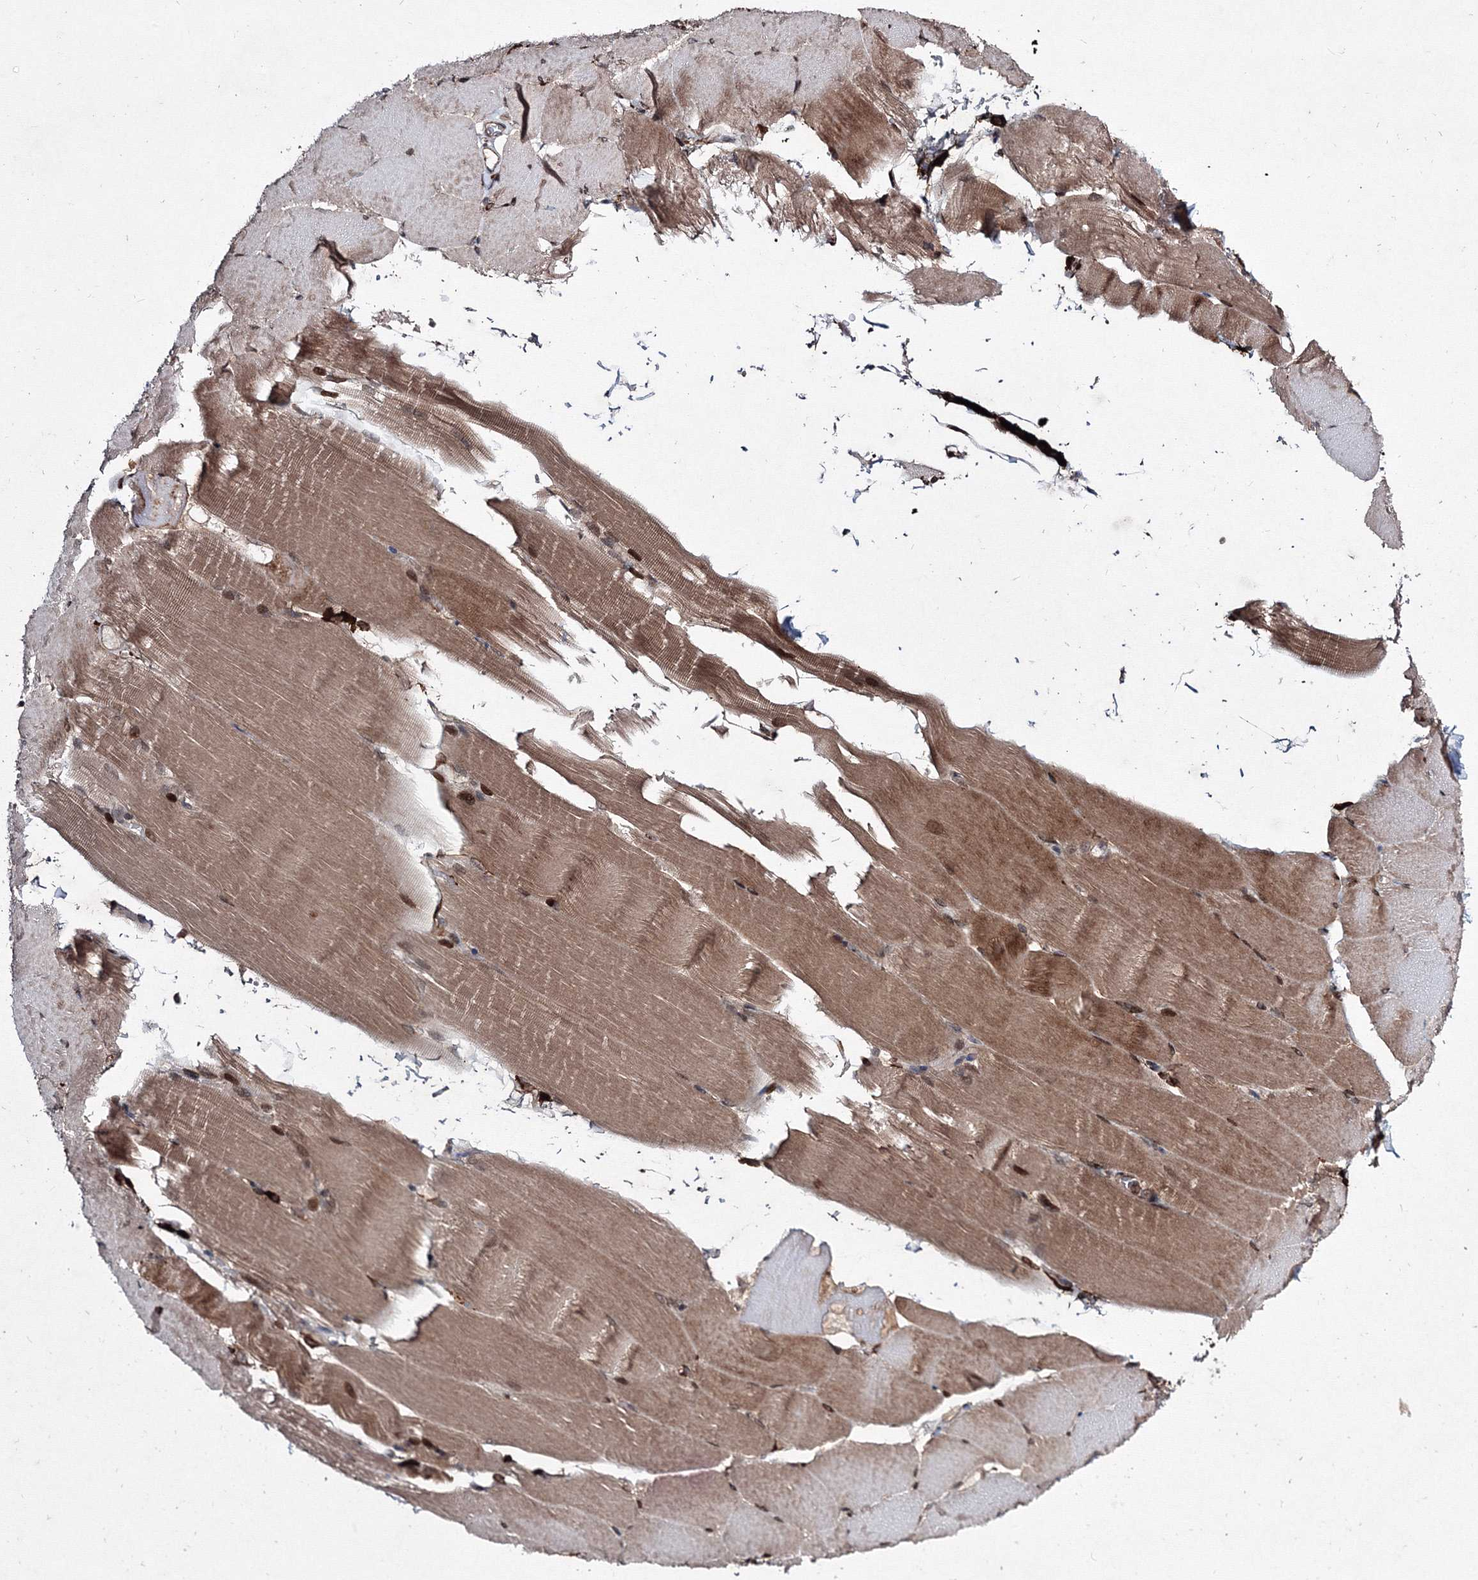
{"staining": {"intensity": "moderate", "quantity": ">75%", "location": "cytoplasmic/membranous,nuclear"}, "tissue": "skeletal muscle", "cell_type": "Myocytes", "image_type": "normal", "snomed": [{"axis": "morphology", "description": "Normal tissue, NOS"}, {"axis": "topography", "description": "Skeletal muscle"}, {"axis": "topography", "description": "Parathyroid gland"}], "caption": "This is an image of IHC staining of benign skeletal muscle, which shows moderate expression in the cytoplasmic/membranous,nuclear of myocytes.", "gene": "RANBP3L", "patient": {"sex": "female", "age": 37}}